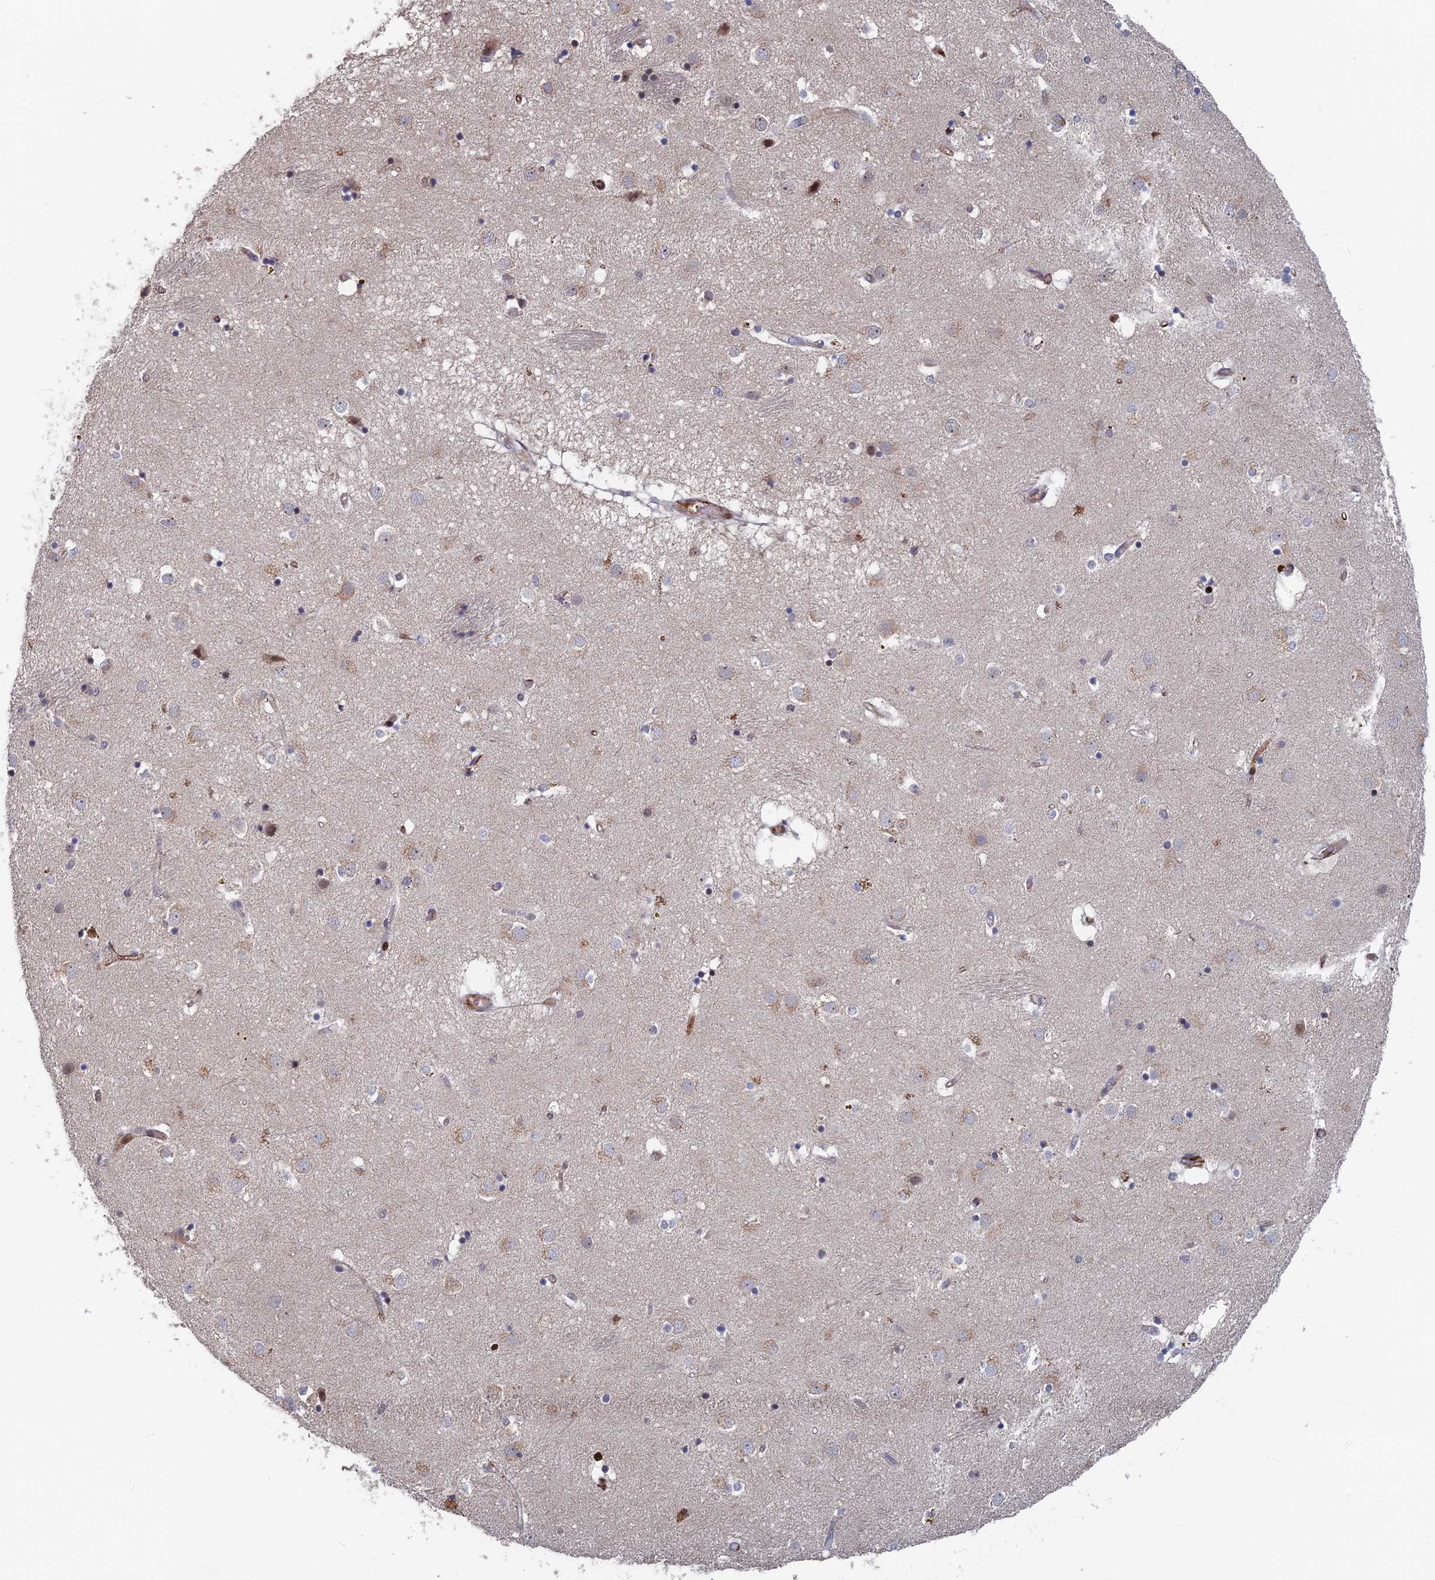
{"staining": {"intensity": "negative", "quantity": "none", "location": "none"}, "tissue": "caudate", "cell_type": "Glial cells", "image_type": "normal", "snomed": [{"axis": "morphology", "description": "Normal tissue, NOS"}, {"axis": "topography", "description": "Lateral ventricle wall"}], "caption": "IHC micrograph of normal human caudate stained for a protein (brown), which displays no staining in glial cells. (Brightfield microscopy of DAB (3,3'-diaminobenzidine) immunohistochemistry (IHC) at high magnification).", "gene": "SH3D21", "patient": {"sex": "male", "age": 70}}